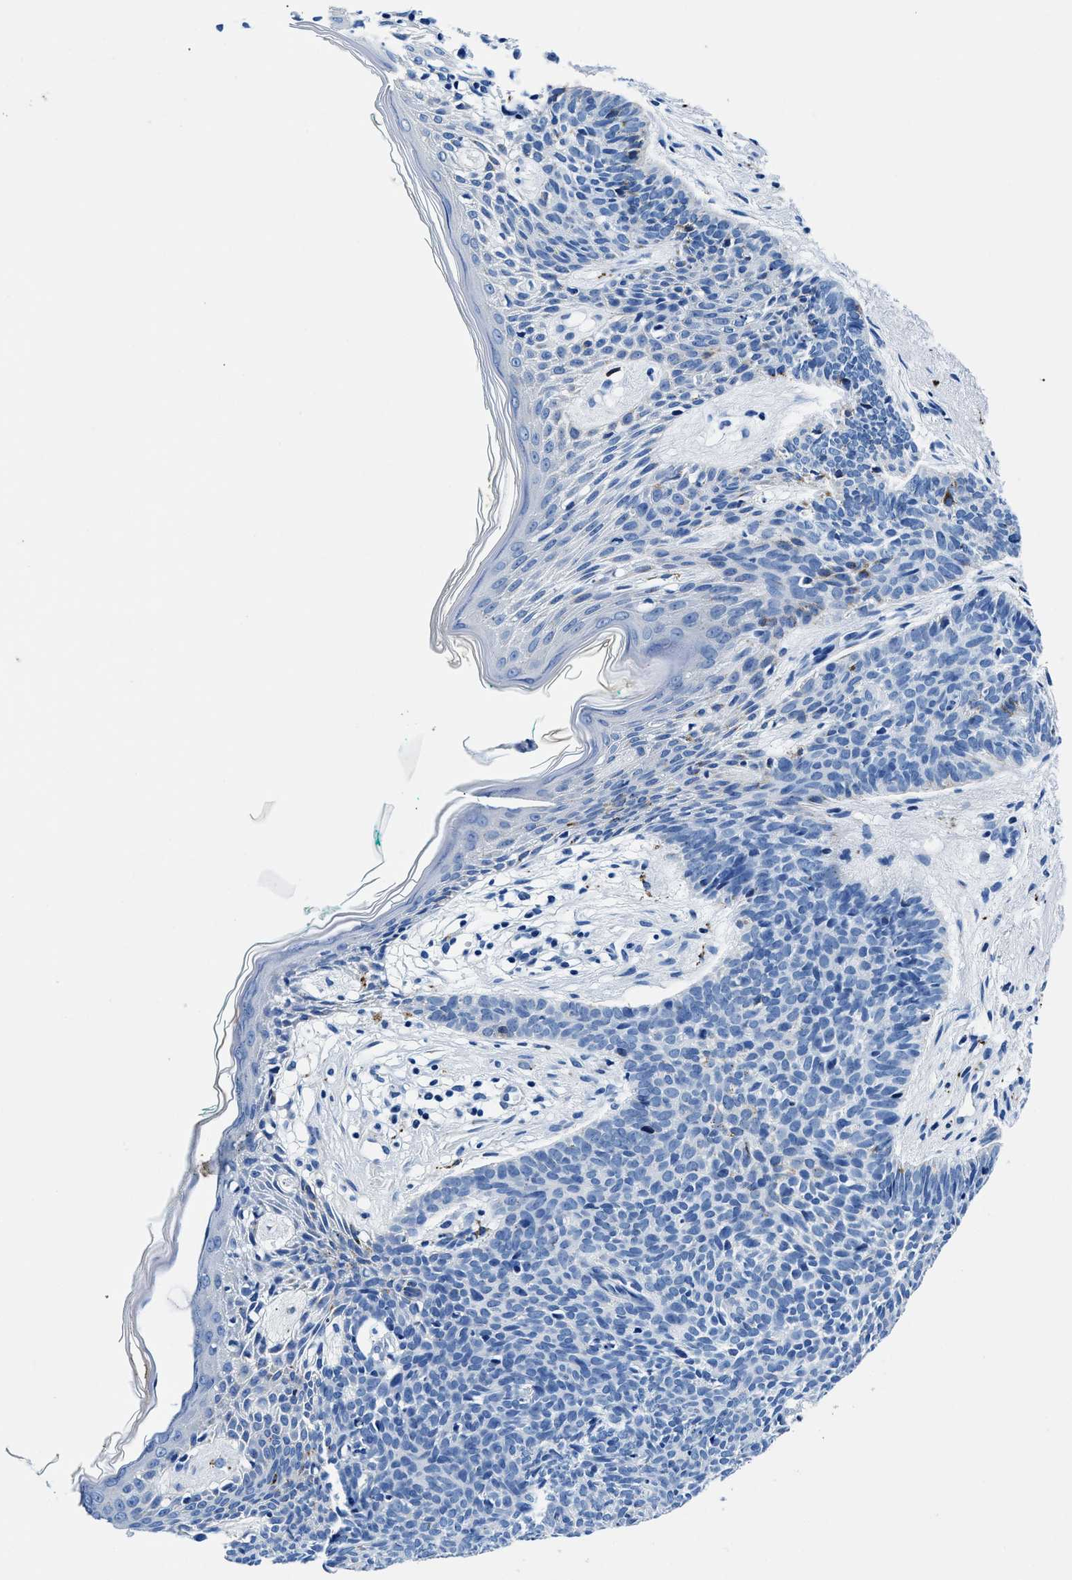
{"staining": {"intensity": "negative", "quantity": "none", "location": "none"}, "tissue": "skin cancer", "cell_type": "Tumor cells", "image_type": "cancer", "snomed": [{"axis": "morphology", "description": "Basal cell carcinoma"}, {"axis": "topography", "description": "Skin"}], "caption": "The IHC photomicrograph has no significant staining in tumor cells of skin cancer (basal cell carcinoma) tissue.", "gene": "OR14K1", "patient": {"sex": "male", "age": 60}}